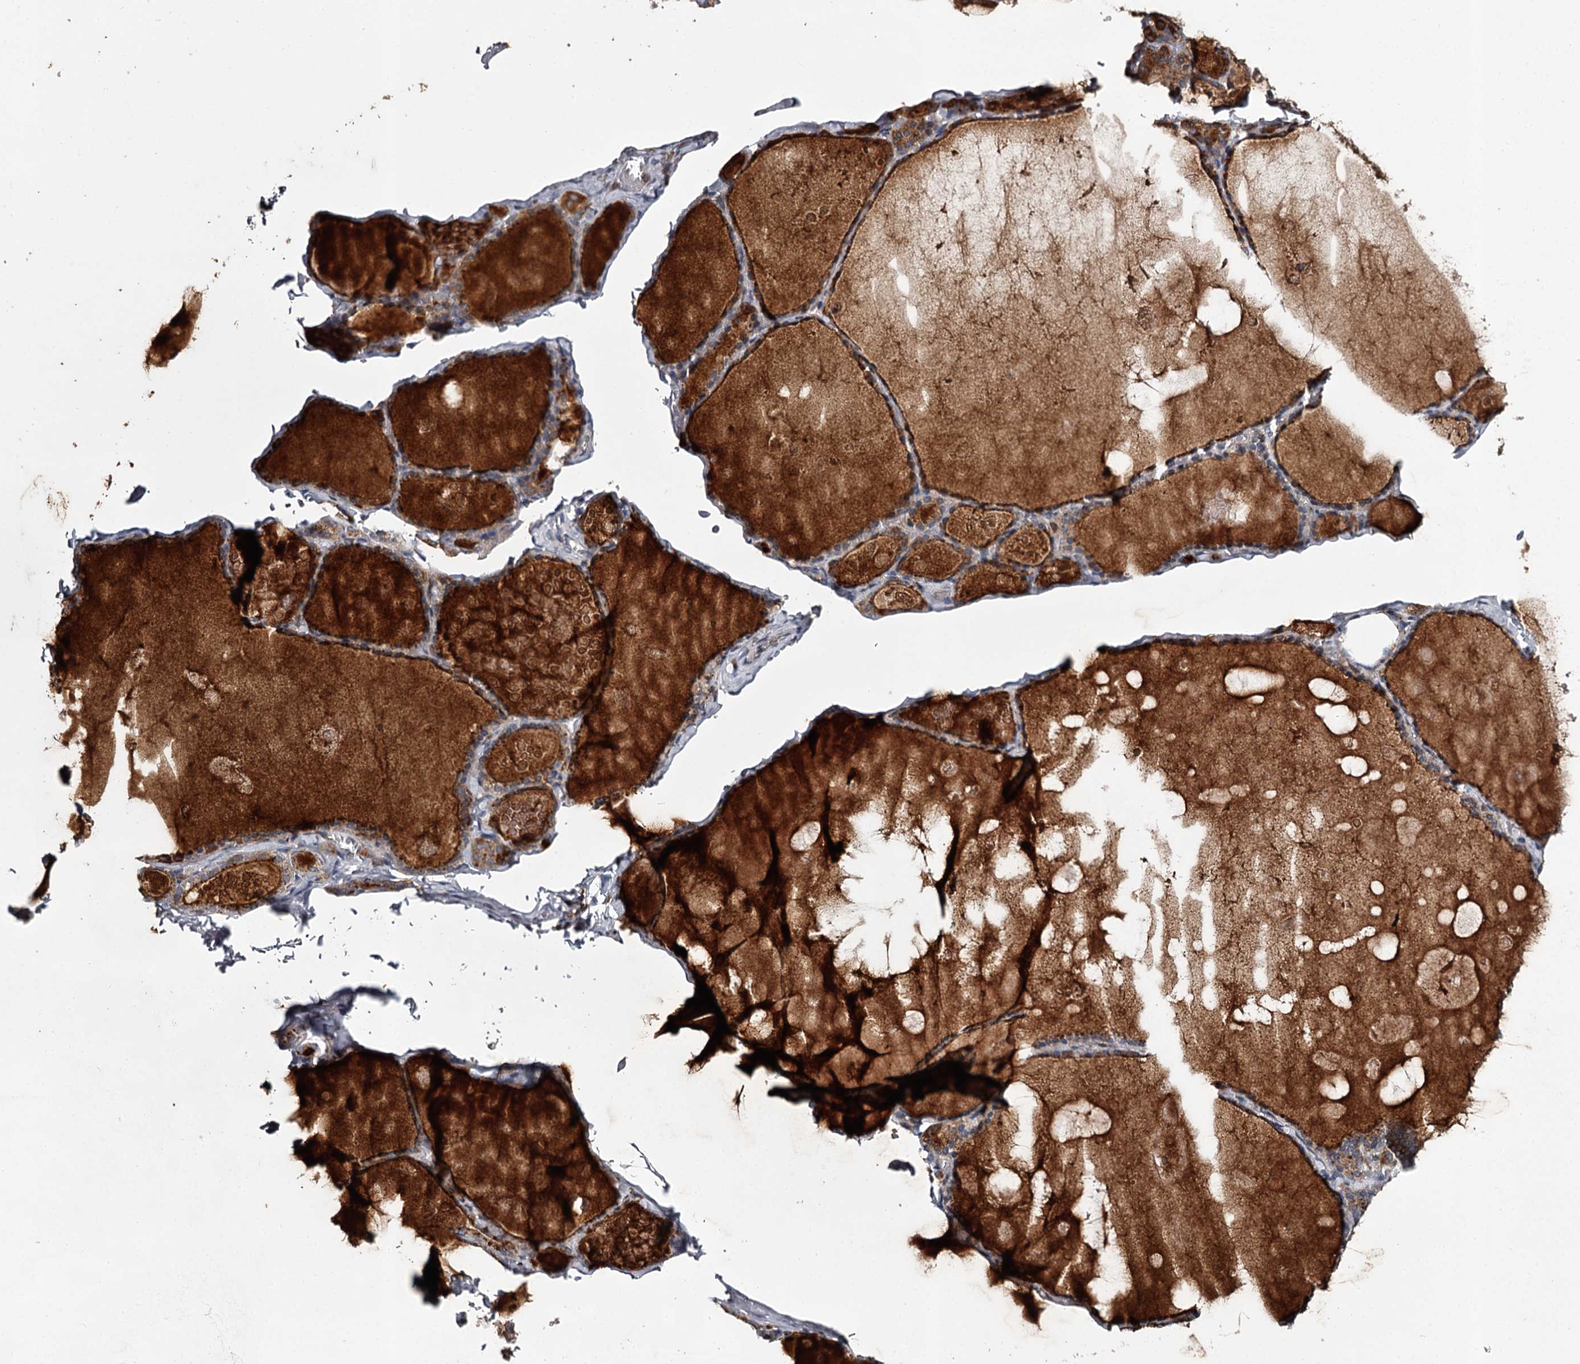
{"staining": {"intensity": "moderate", "quantity": "25%-75%", "location": "cytoplasmic/membranous"}, "tissue": "thyroid gland", "cell_type": "Glandular cells", "image_type": "normal", "snomed": [{"axis": "morphology", "description": "Normal tissue, NOS"}, {"axis": "topography", "description": "Thyroid gland"}], "caption": "High-magnification brightfield microscopy of benign thyroid gland stained with DAB (brown) and counterstained with hematoxylin (blue). glandular cells exhibit moderate cytoplasmic/membranous staining is appreciated in approximately25%-75% of cells.", "gene": "RASSF6", "patient": {"sex": "male", "age": 56}}